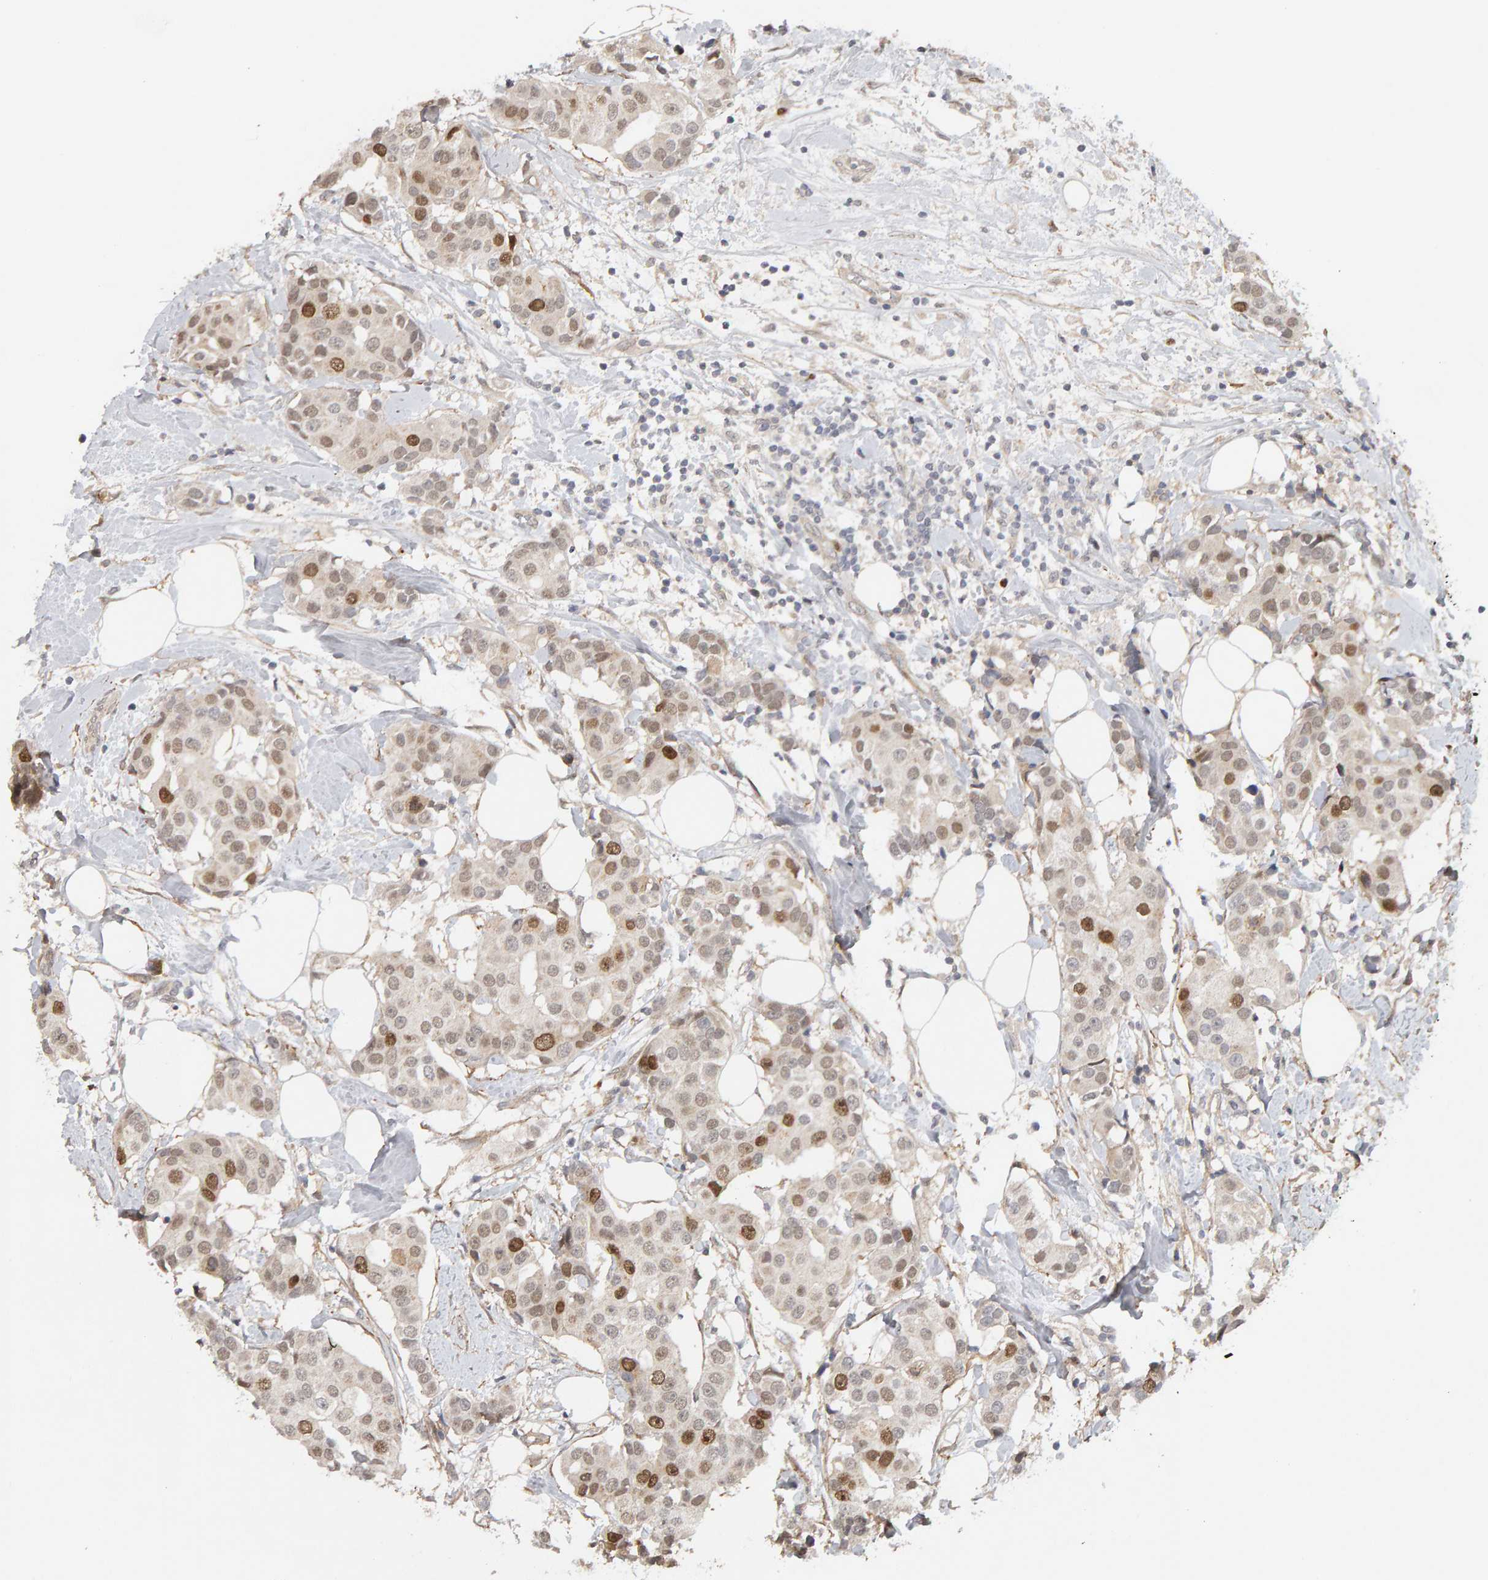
{"staining": {"intensity": "moderate", "quantity": "25%-75%", "location": "nuclear"}, "tissue": "breast cancer", "cell_type": "Tumor cells", "image_type": "cancer", "snomed": [{"axis": "morphology", "description": "Normal tissue, NOS"}, {"axis": "morphology", "description": "Duct carcinoma"}, {"axis": "topography", "description": "Breast"}], "caption": "DAB (3,3'-diaminobenzidine) immunohistochemical staining of breast cancer reveals moderate nuclear protein expression in about 25%-75% of tumor cells.", "gene": "CDCA5", "patient": {"sex": "female", "age": 39}}